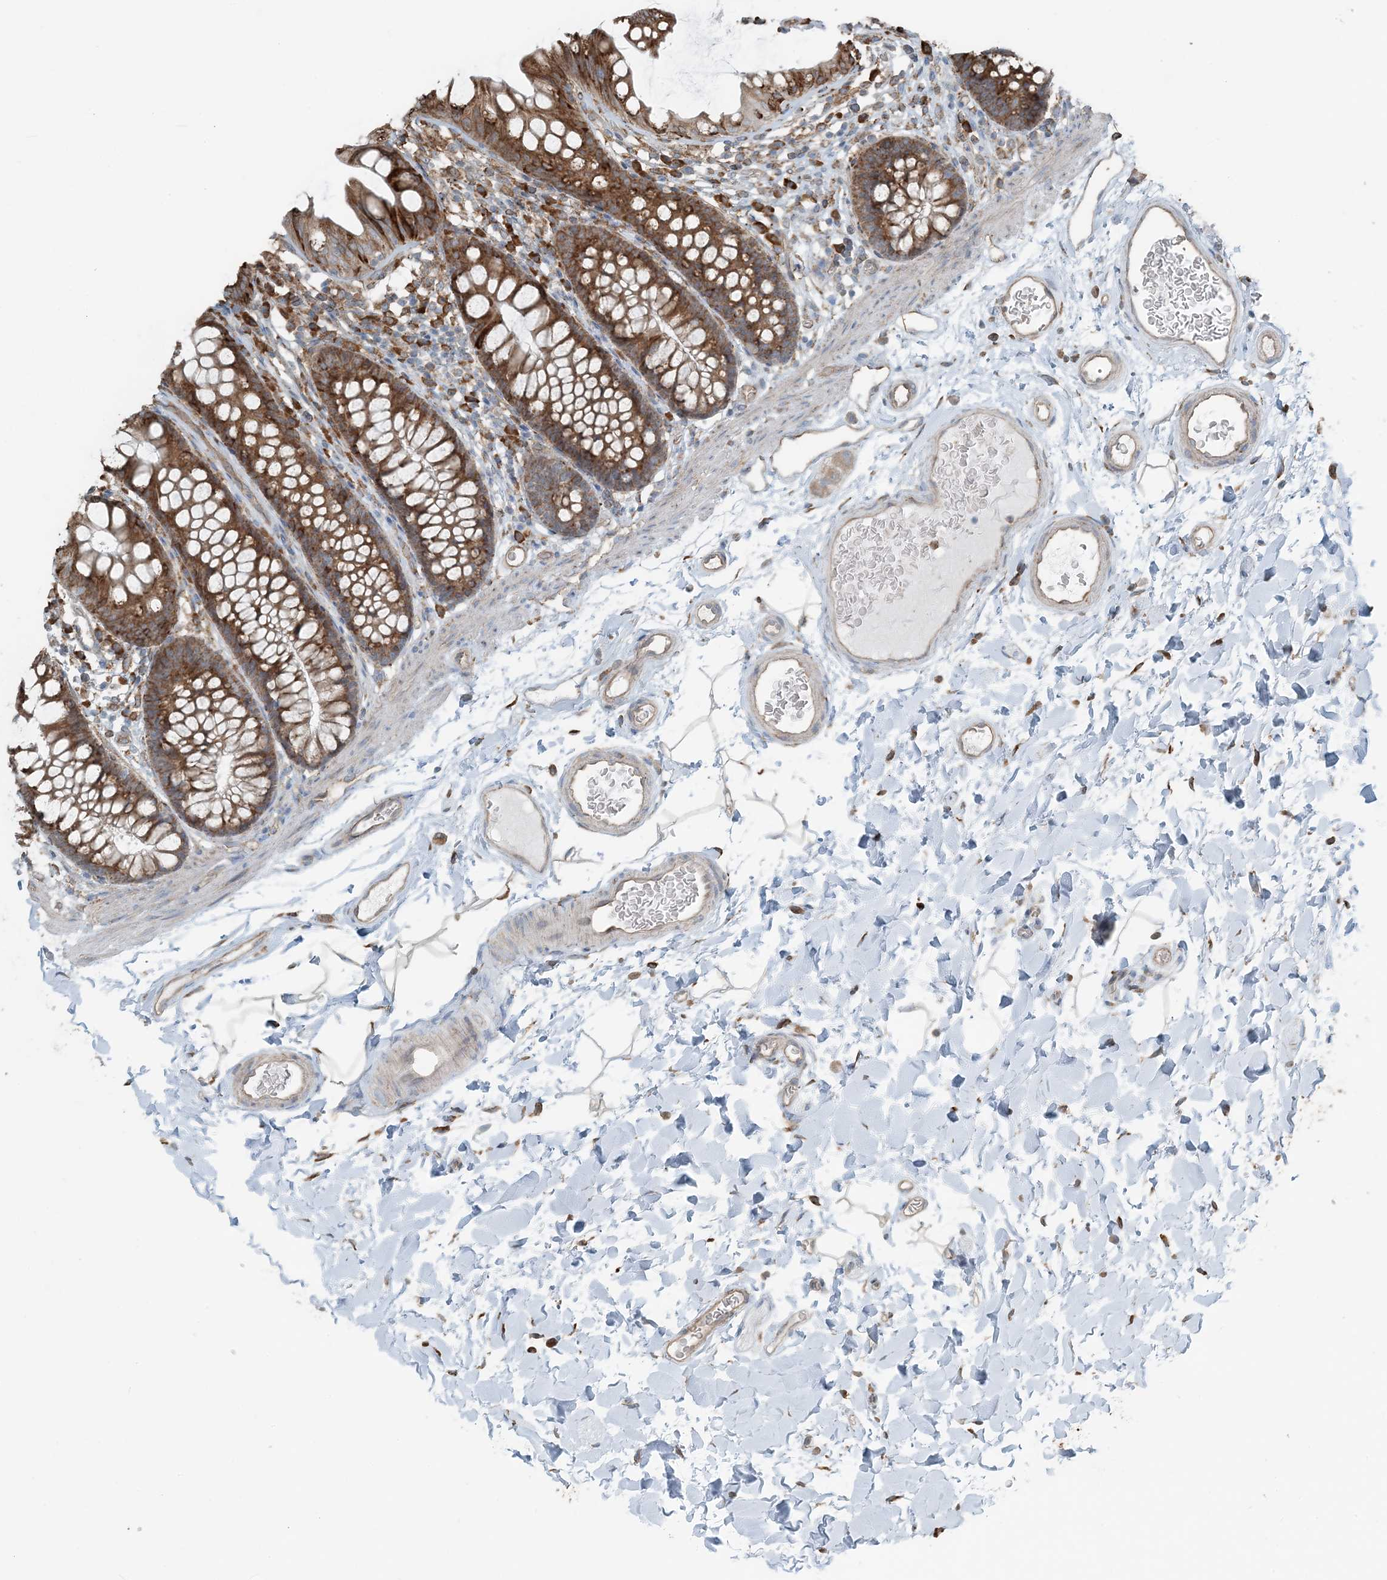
{"staining": {"intensity": "weak", "quantity": "25%-75%", "location": "cytoplasmic/membranous"}, "tissue": "colon", "cell_type": "Endothelial cells", "image_type": "normal", "snomed": [{"axis": "morphology", "description": "Normal tissue, NOS"}, {"axis": "topography", "description": "Colon"}], "caption": "IHC staining of normal colon, which exhibits low levels of weak cytoplasmic/membranous expression in approximately 25%-75% of endothelial cells indicating weak cytoplasmic/membranous protein expression. The staining was performed using DAB (3,3'-diaminobenzidine) (brown) for protein detection and nuclei were counterstained in hematoxylin (blue).", "gene": "CERKL", "patient": {"sex": "female", "age": 62}}